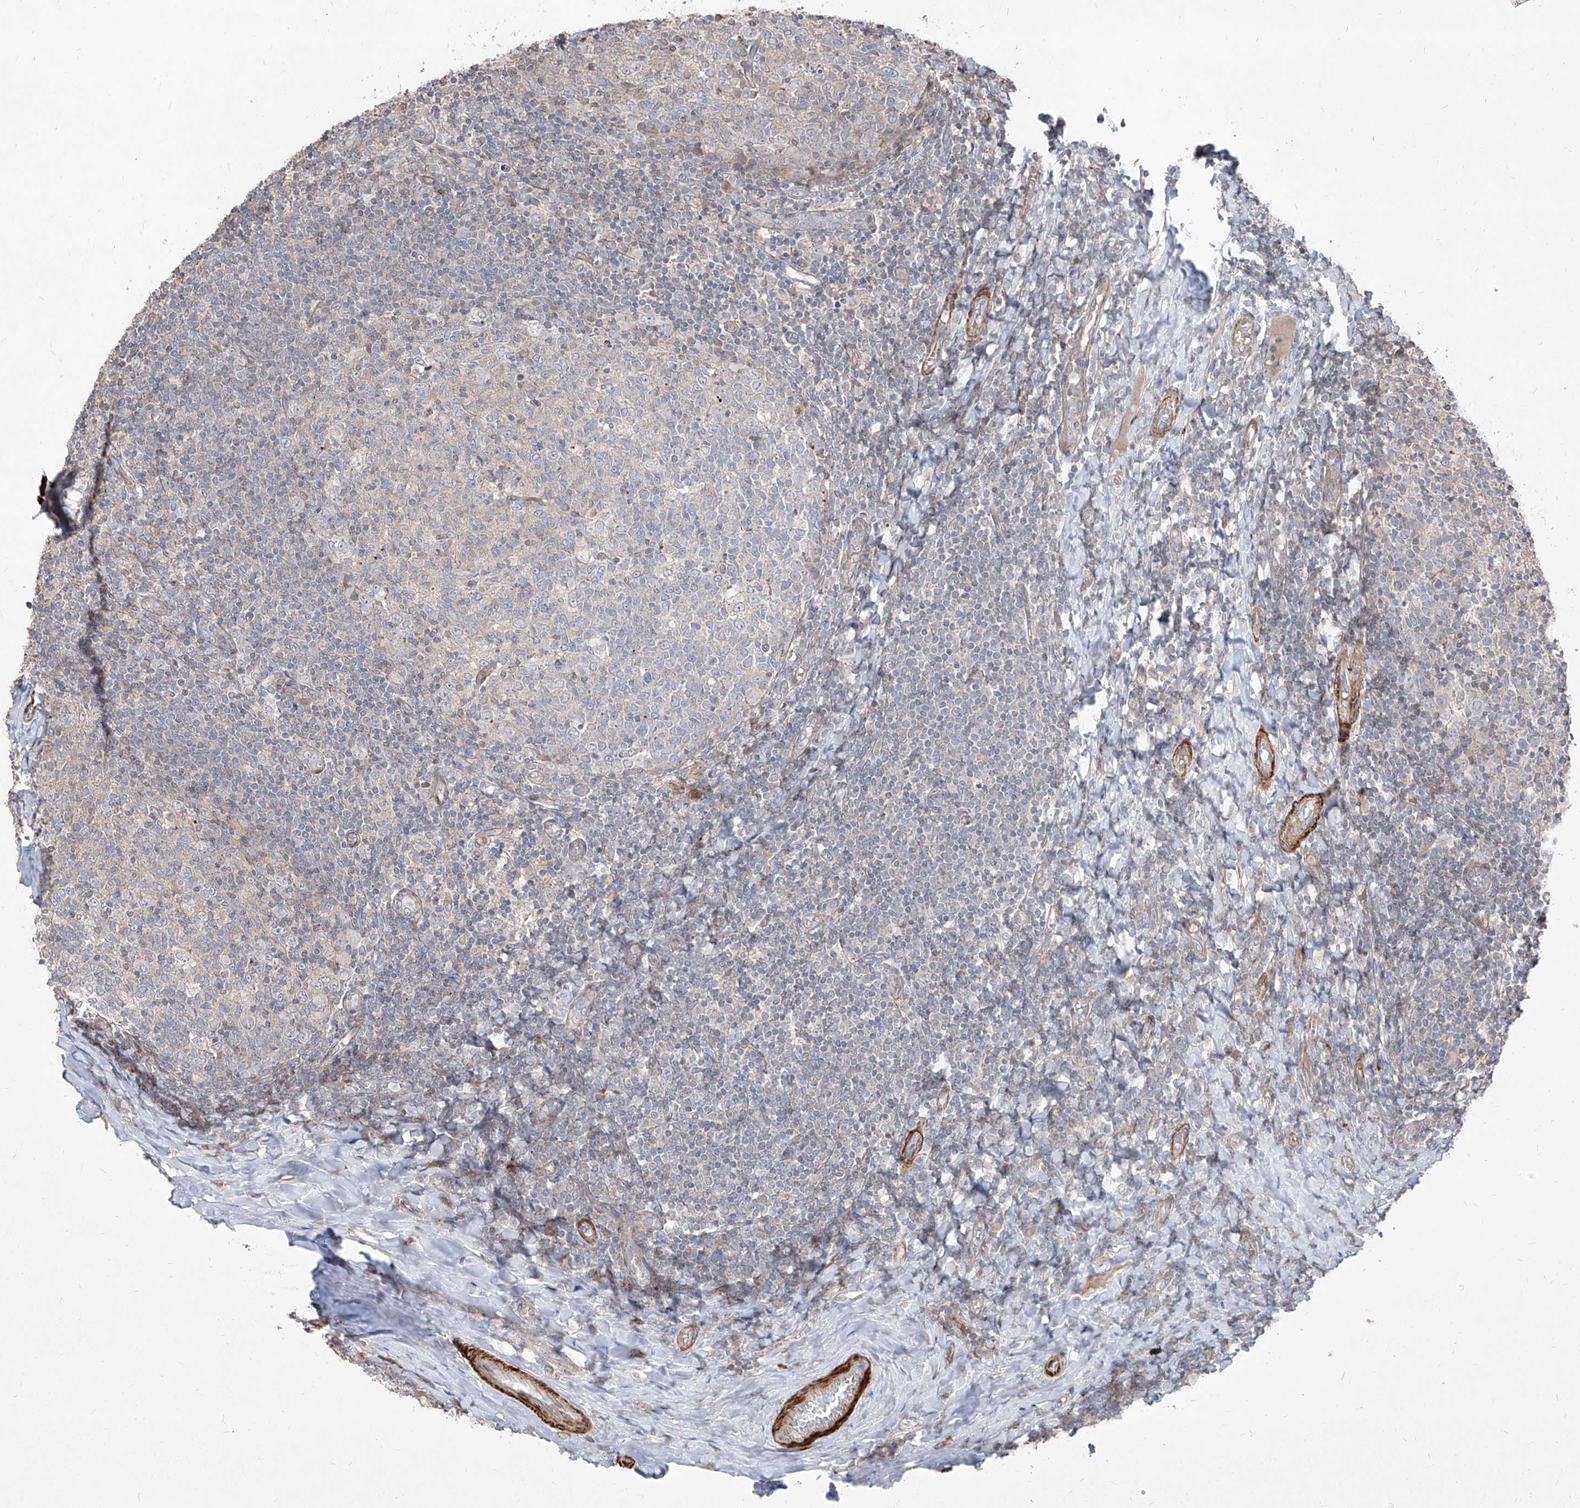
{"staining": {"intensity": "negative", "quantity": "none", "location": "none"}, "tissue": "tonsil", "cell_type": "Germinal center cells", "image_type": "normal", "snomed": [{"axis": "morphology", "description": "Normal tissue, NOS"}, {"axis": "topography", "description": "Tonsil"}], "caption": "An immunohistochemistry photomicrograph of normal tonsil is shown. There is no staining in germinal center cells of tonsil.", "gene": "UFD1", "patient": {"sex": "female", "age": 19}}